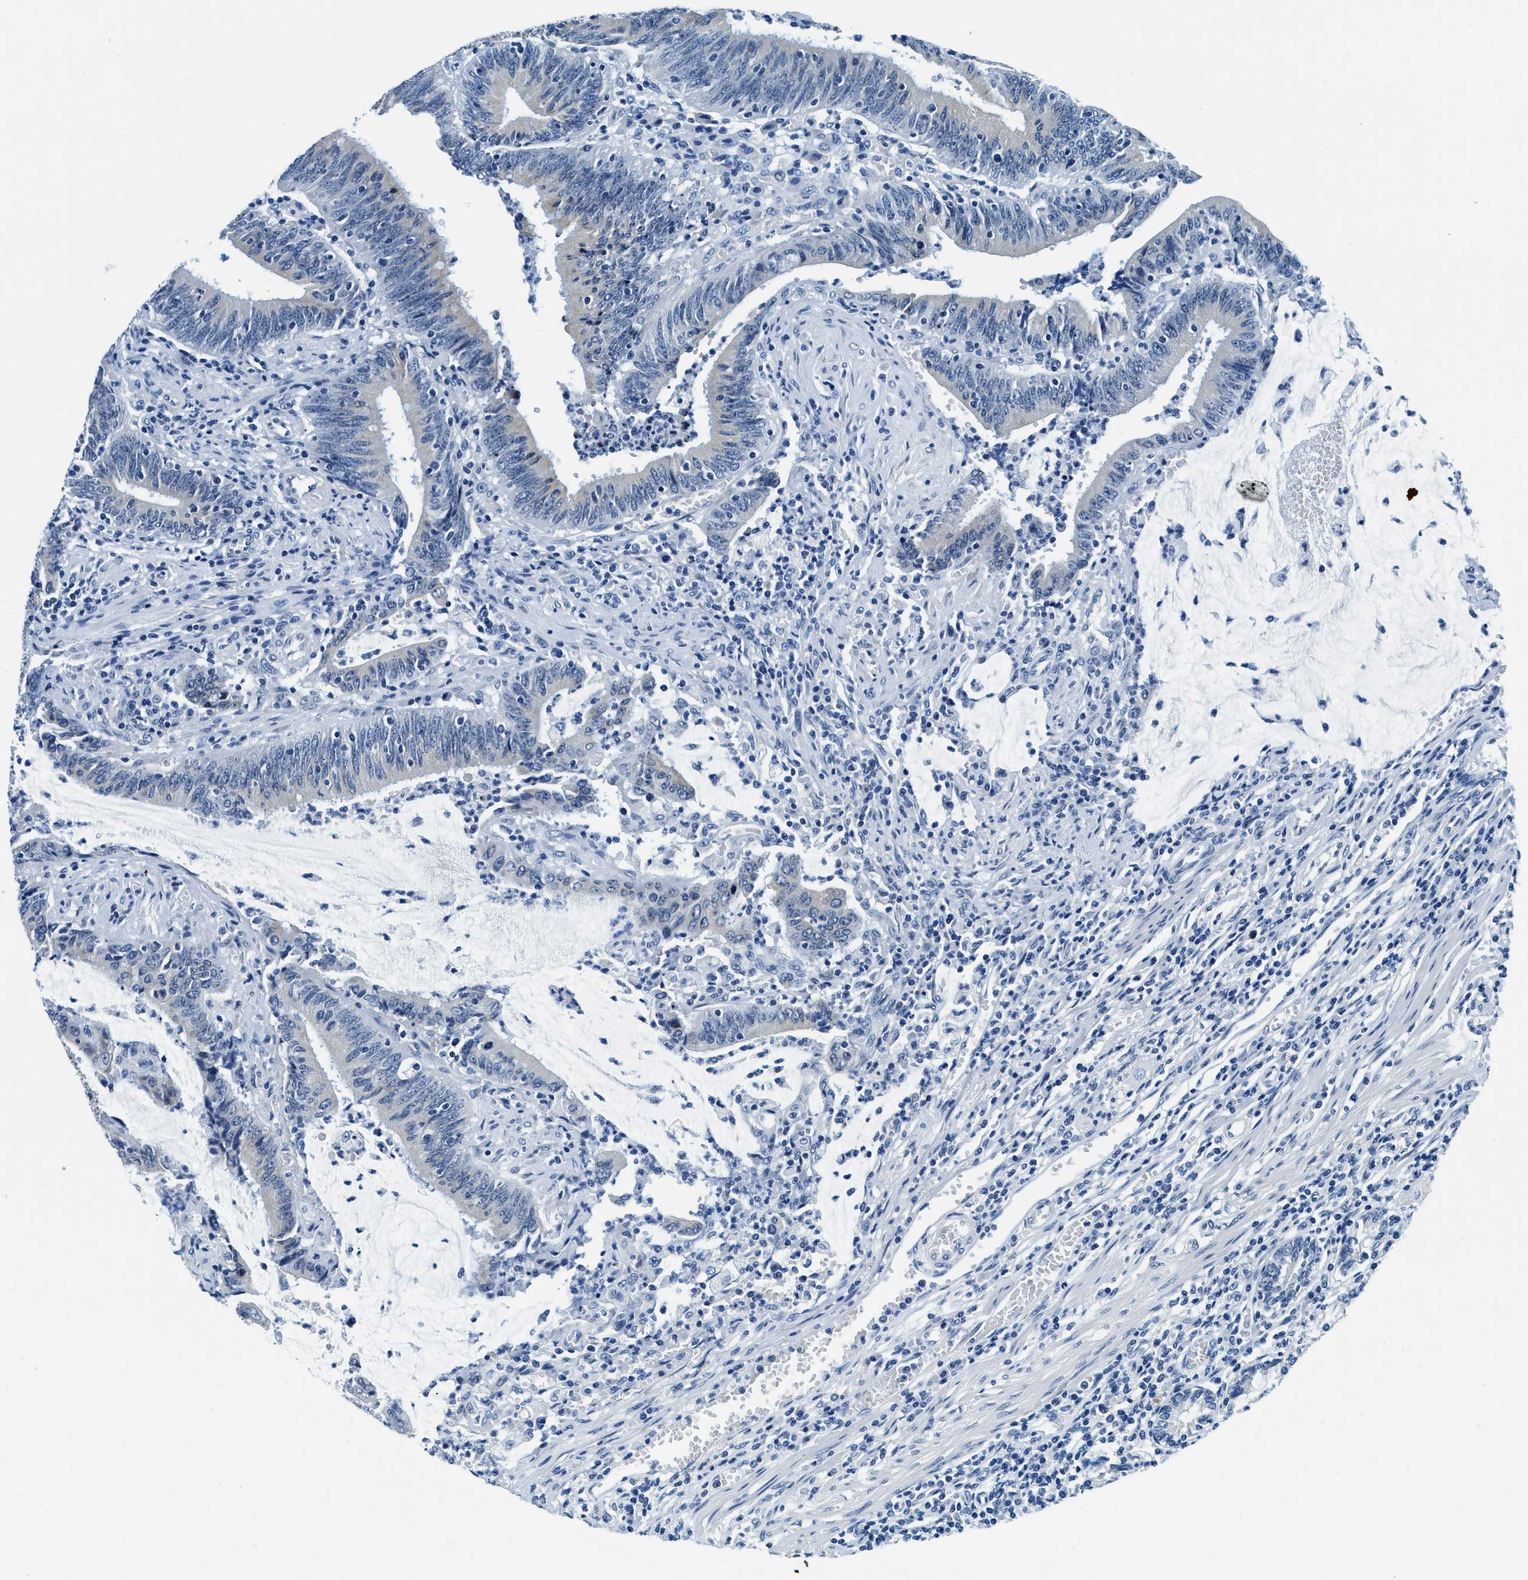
{"staining": {"intensity": "negative", "quantity": "none", "location": "none"}, "tissue": "colorectal cancer", "cell_type": "Tumor cells", "image_type": "cancer", "snomed": [{"axis": "morphology", "description": "Normal tissue, NOS"}, {"axis": "morphology", "description": "Adenocarcinoma, NOS"}, {"axis": "topography", "description": "Rectum"}], "caption": "Immunohistochemistry of human adenocarcinoma (colorectal) displays no expression in tumor cells.", "gene": "UBAC2", "patient": {"sex": "female", "age": 66}}